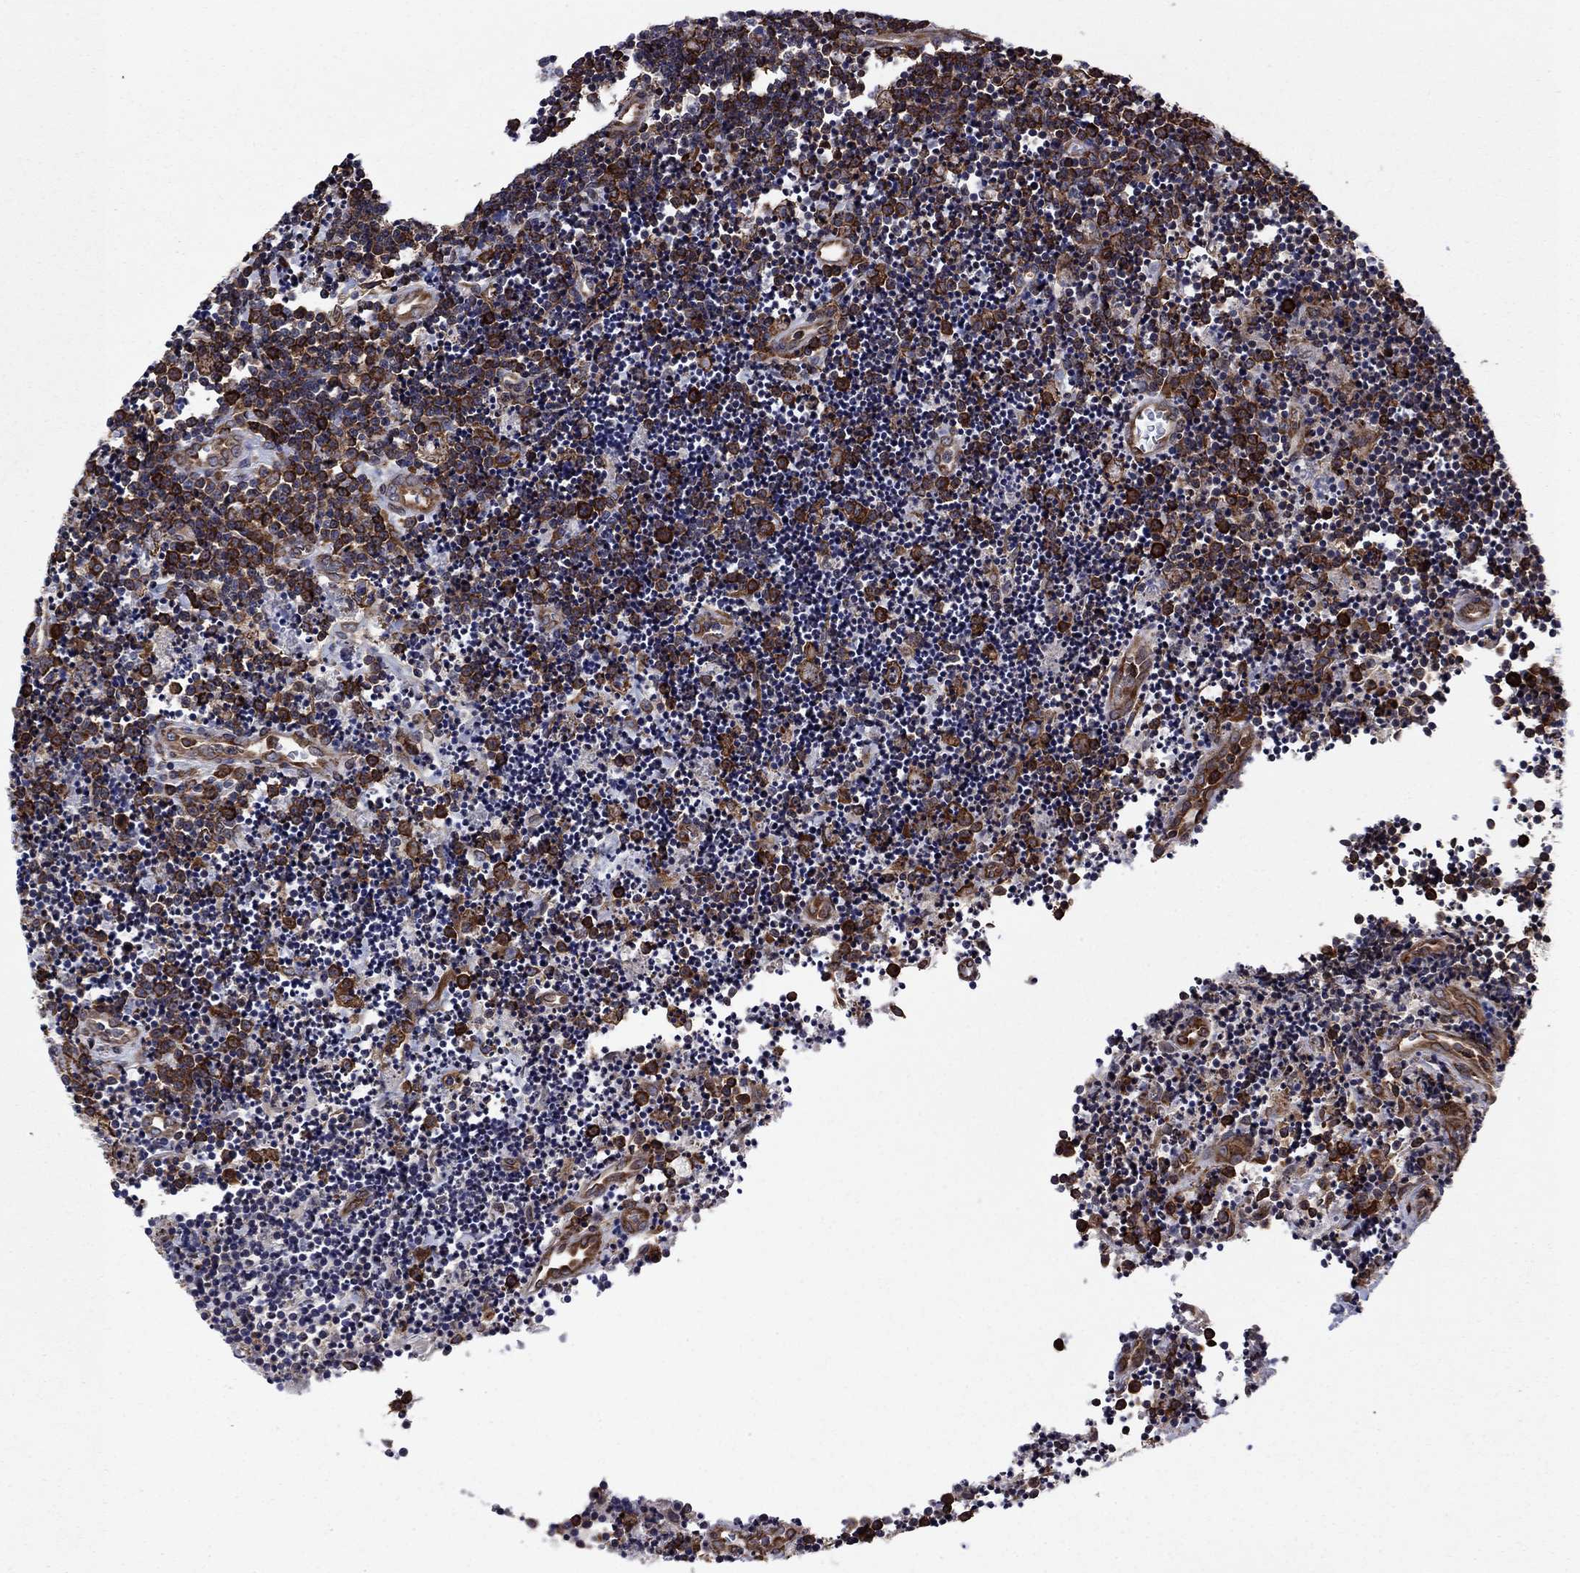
{"staining": {"intensity": "strong", "quantity": "25%-75%", "location": "cytoplasmic/membranous"}, "tissue": "lymphoma", "cell_type": "Tumor cells", "image_type": "cancer", "snomed": [{"axis": "morphology", "description": "Malignant lymphoma, non-Hodgkin's type, Low grade"}, {"axis": "topography", "description": "Brain"}], "caption": "There is high levels of strong cytoplasmic/membranous positivity in tumor cells of lymphoma, as demonstrated by immunohistochemical staining (brown color).", "gene": "YBX1", "patient": {"sex": "female", "age": 66}}